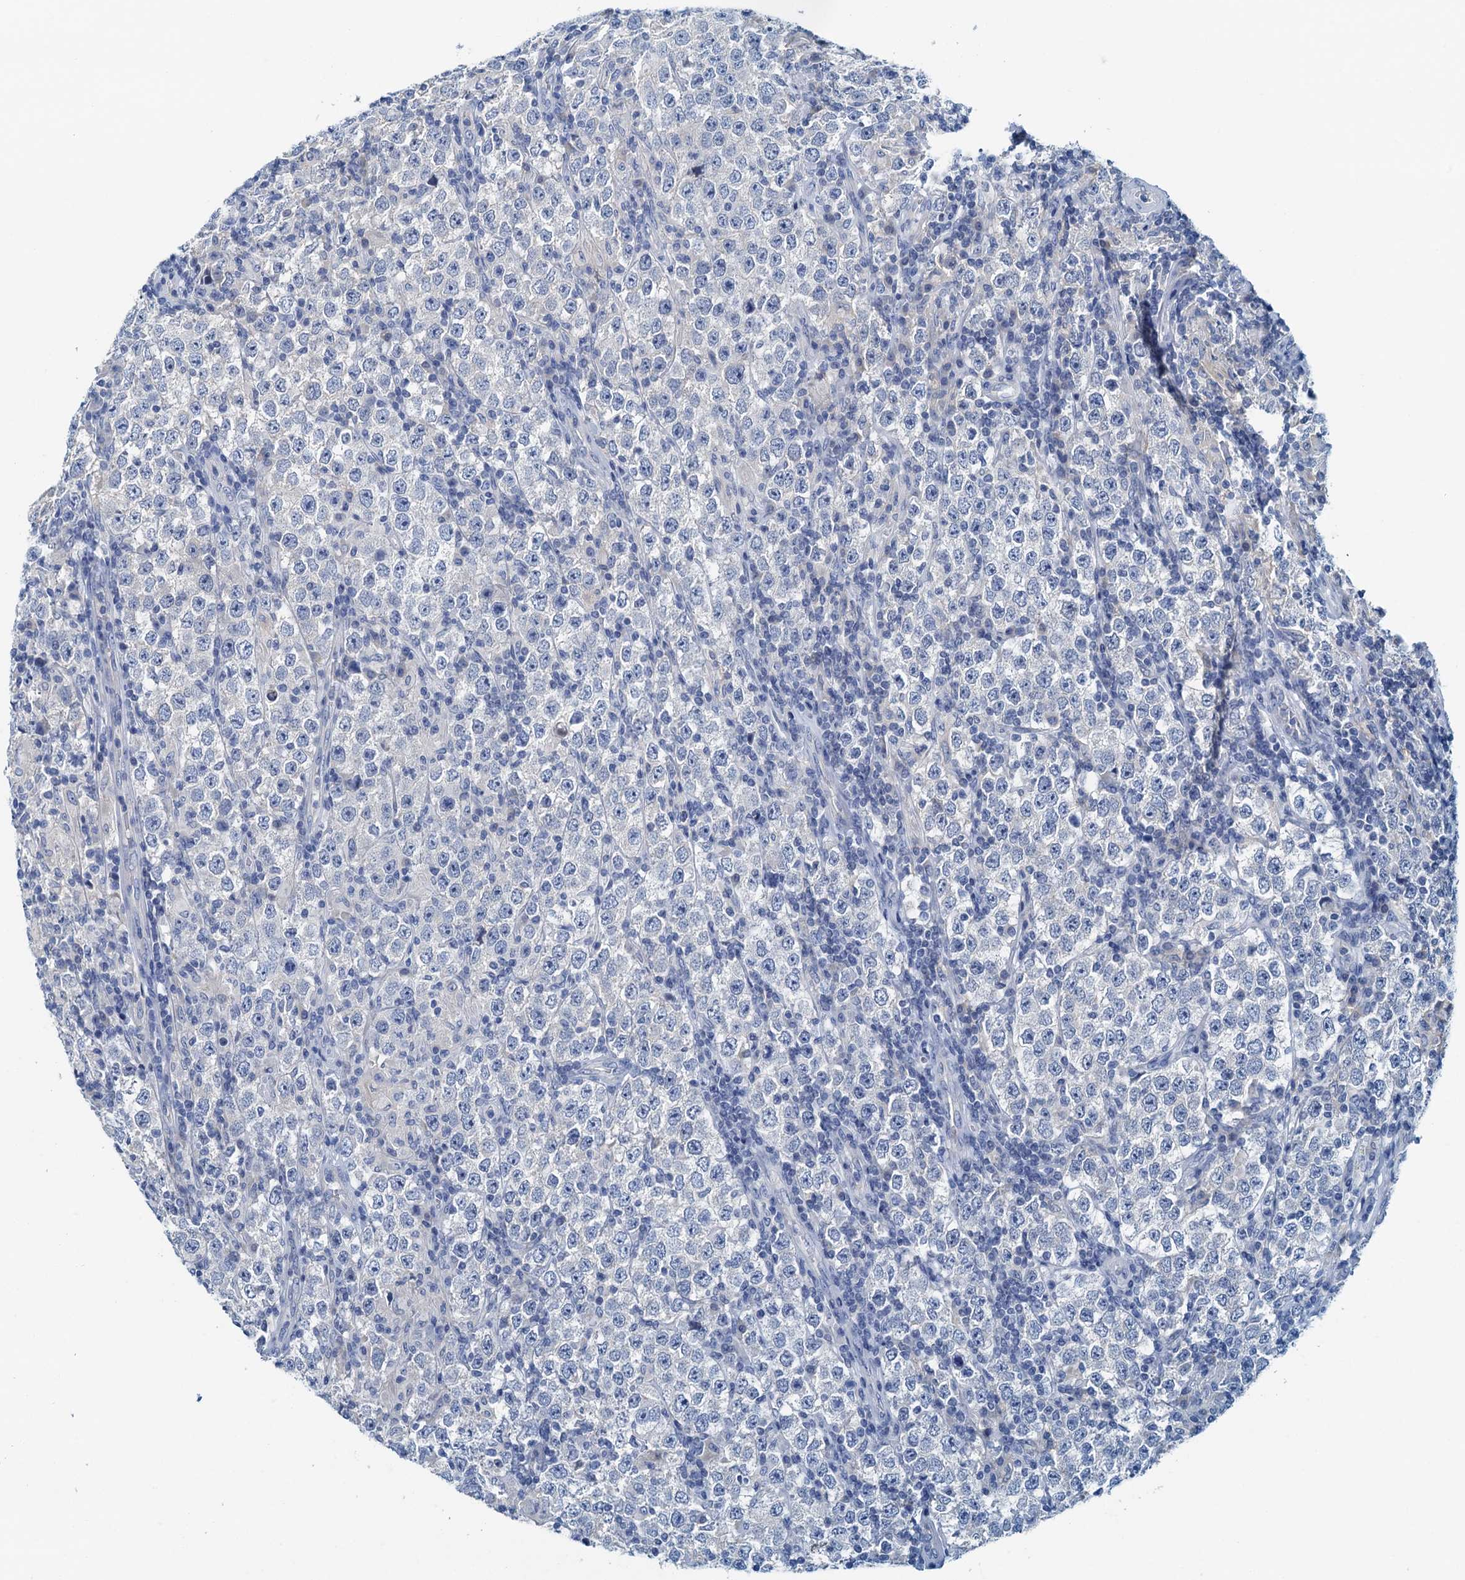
{"staining": {"intensity": "negative", "quantity": "none", "location": "none"}, "tissue": "testis cancer", "cell_type": "Tumor cells", "image_type": "cancer", "snomed": [{"axis": "morphology", "description": "Normal tissue, NOS"}, {"axis": "morphology", "description": "Urothelial carcinoma, High grade"}, {"axis": "morphology", "description": "Seminoma, NOS"}, {"axis": "morphology", "description": "Carcinoma, Embryonal, NOS"}, {"axis": "topography", "description": "Urinary bladder"}, {"axis": "topography", "description": "Testis"}], "caption": "Immunohistochemical staining of human testis cancer (embryonal carcinoma) displays no significant staining in tumor cells. The staining is performed using DAB (3,3'-diaminobenzidine) brown chromogen with nuclei counter-stained in using hematoxylin.", "gene": "DTD1", "patient": {"sex": "male", "age": 41}}